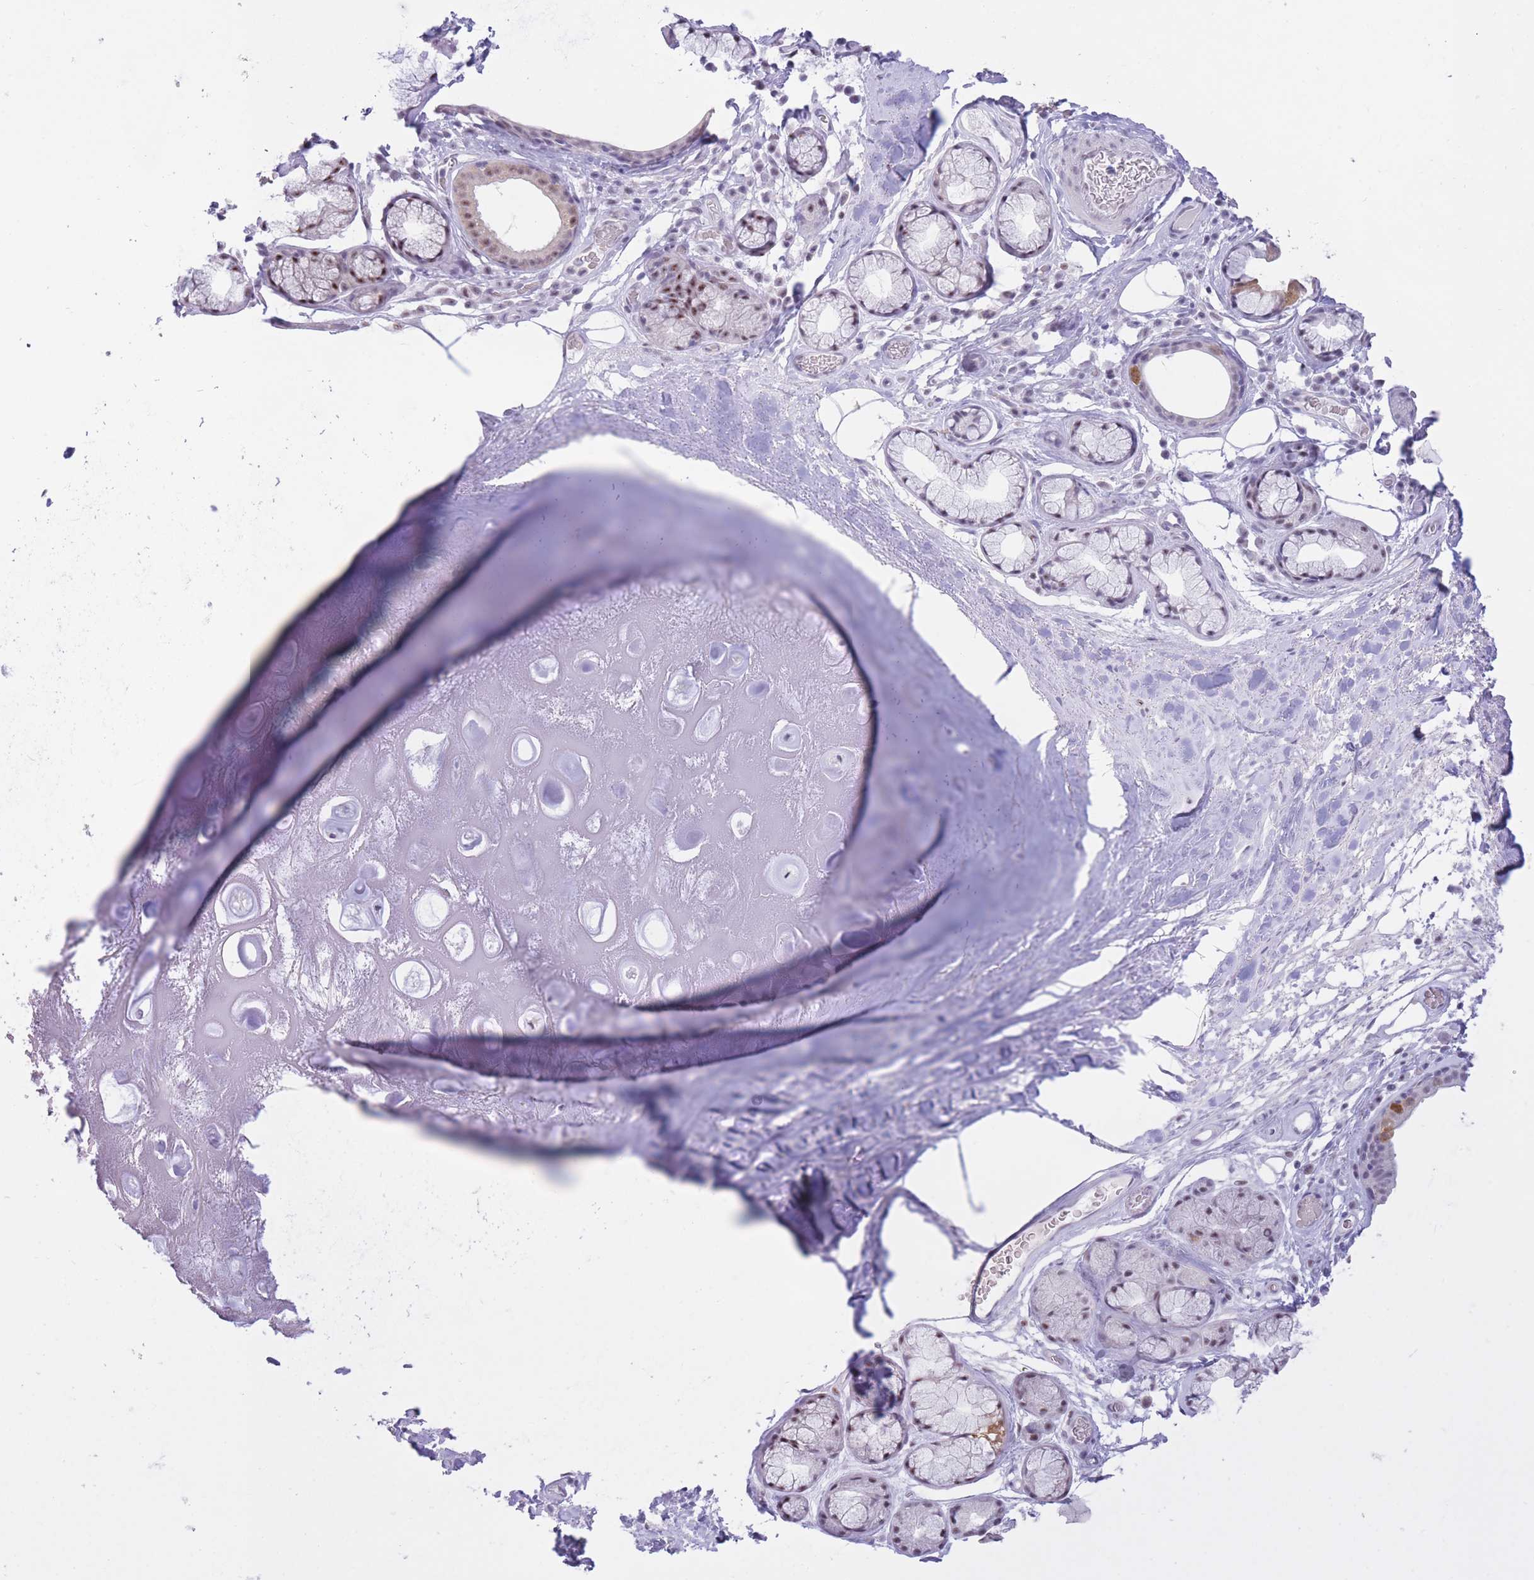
{"staining": {"intensity": "negative", "quantity": "none", "location": "none"}, "tissue": "adipose tissue", "cell_type": "Adipocytes", "image_type": "normal", "snomed": [{"axis": "morphology", "description": "Normal tissue, NOS"}, {"axis": "topography", "description": "Cartilage tissue"}], "caption": "This is a image of immunohistochemistry (IHC) staining of unremarkable adipose tissue, which shows no expression in adipocytes. The staining is performed using DAB brown chromogen with nuclei counter-stained in using hematoxylin.", "gene": "CYP2B6", "patient": {"sex": "male", "age": 81}}